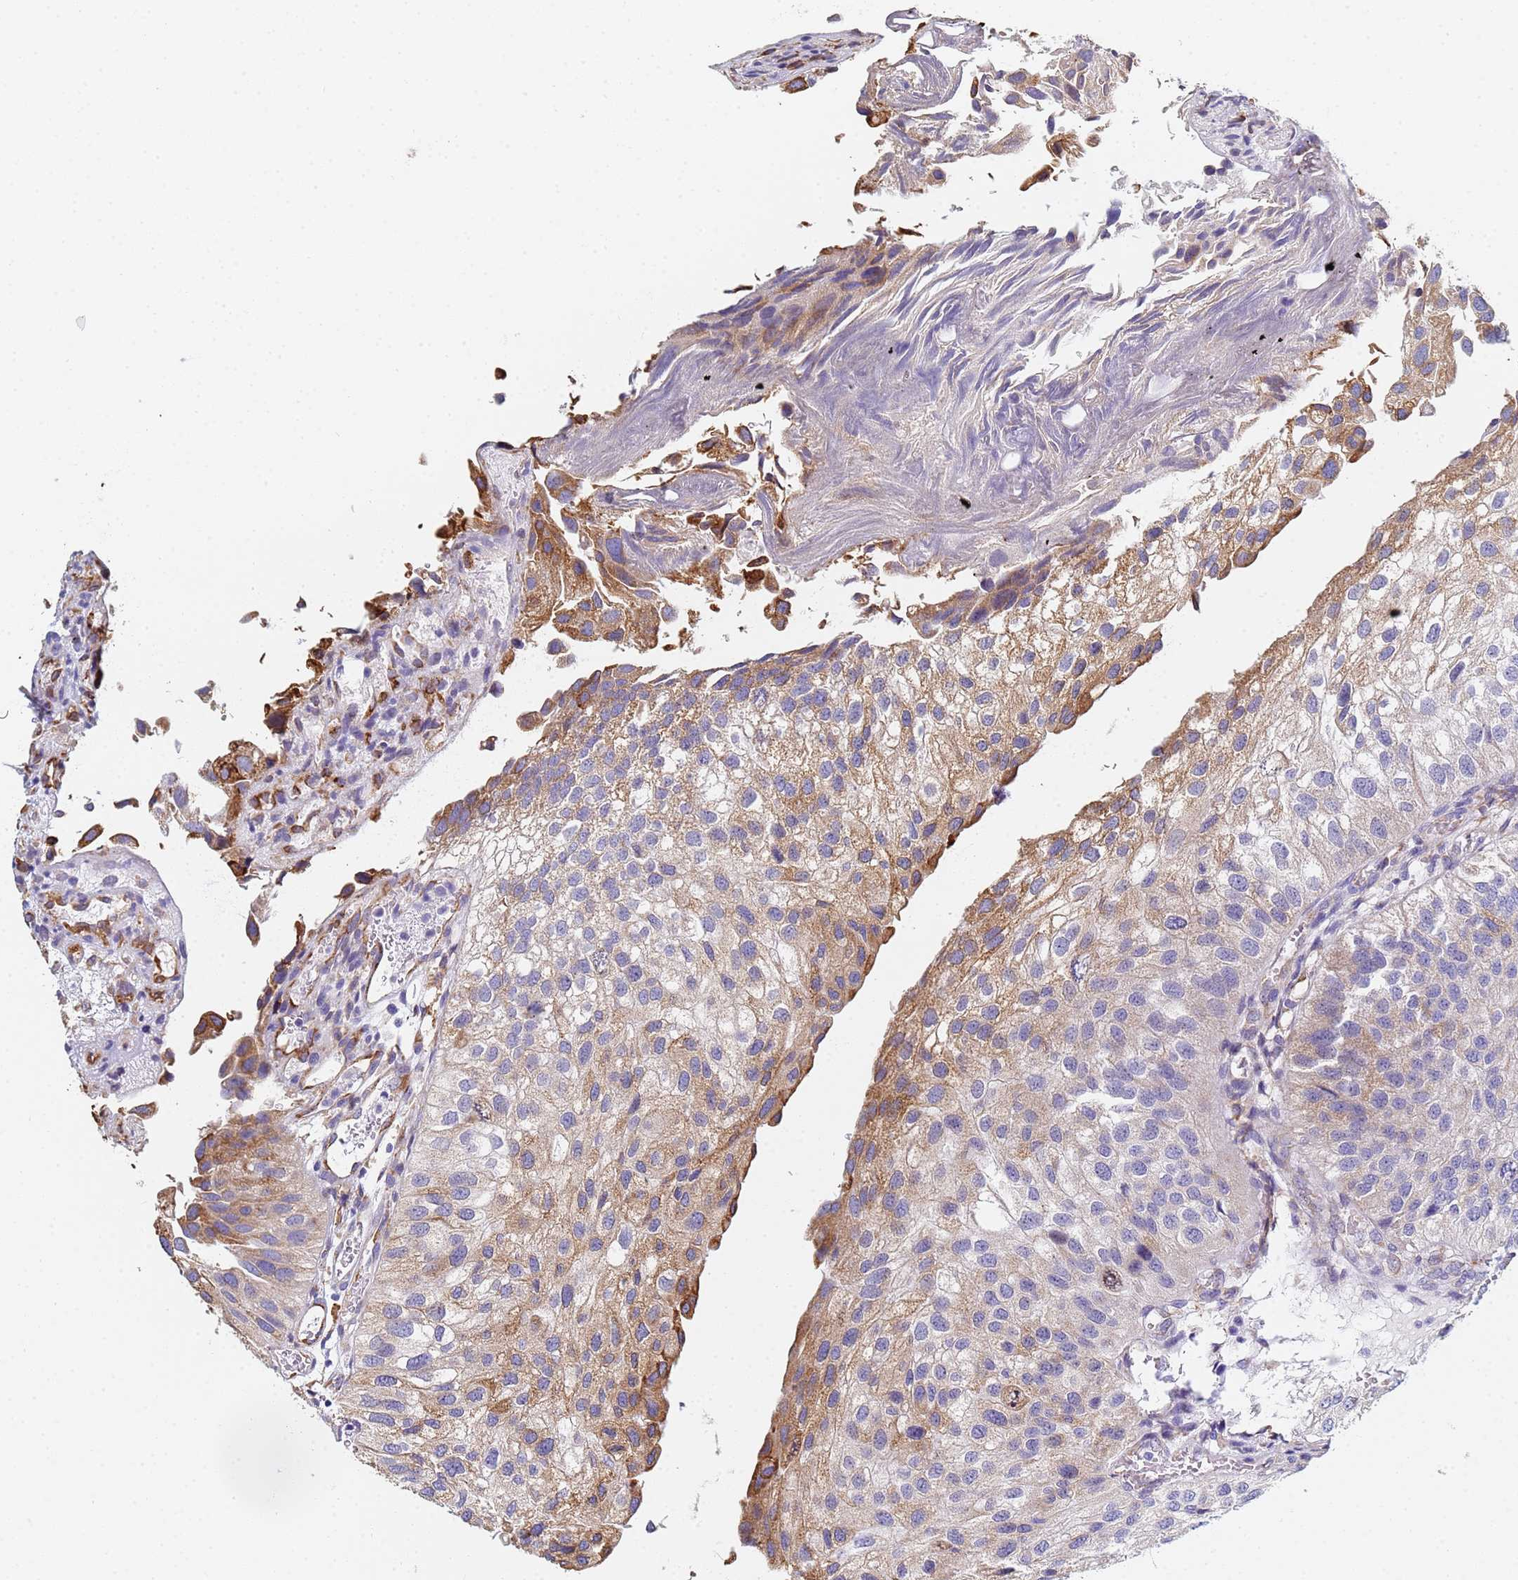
{"staining": {"intensity": "moderate", "quantity": "25%-75%", "location": "cytoplasmic/membranous"}, "tissue": "urothelial cancer", "cell_type": "Tumor cells", "image_type": "cancer", "snomed": [{"axis": "morphology", "description": "Urothelial carcinoma, Low grade"}, {"axis": "topography", "description": "Urinary bladder"}], "caption": "Low-grade urothelial carcinoma tissue shows moderate cytoplasmic/membranous staining in approximately 25%-75% of tumor cells", "gene": "GDAP2", "patient": {"sex": "female", "age": 89}}